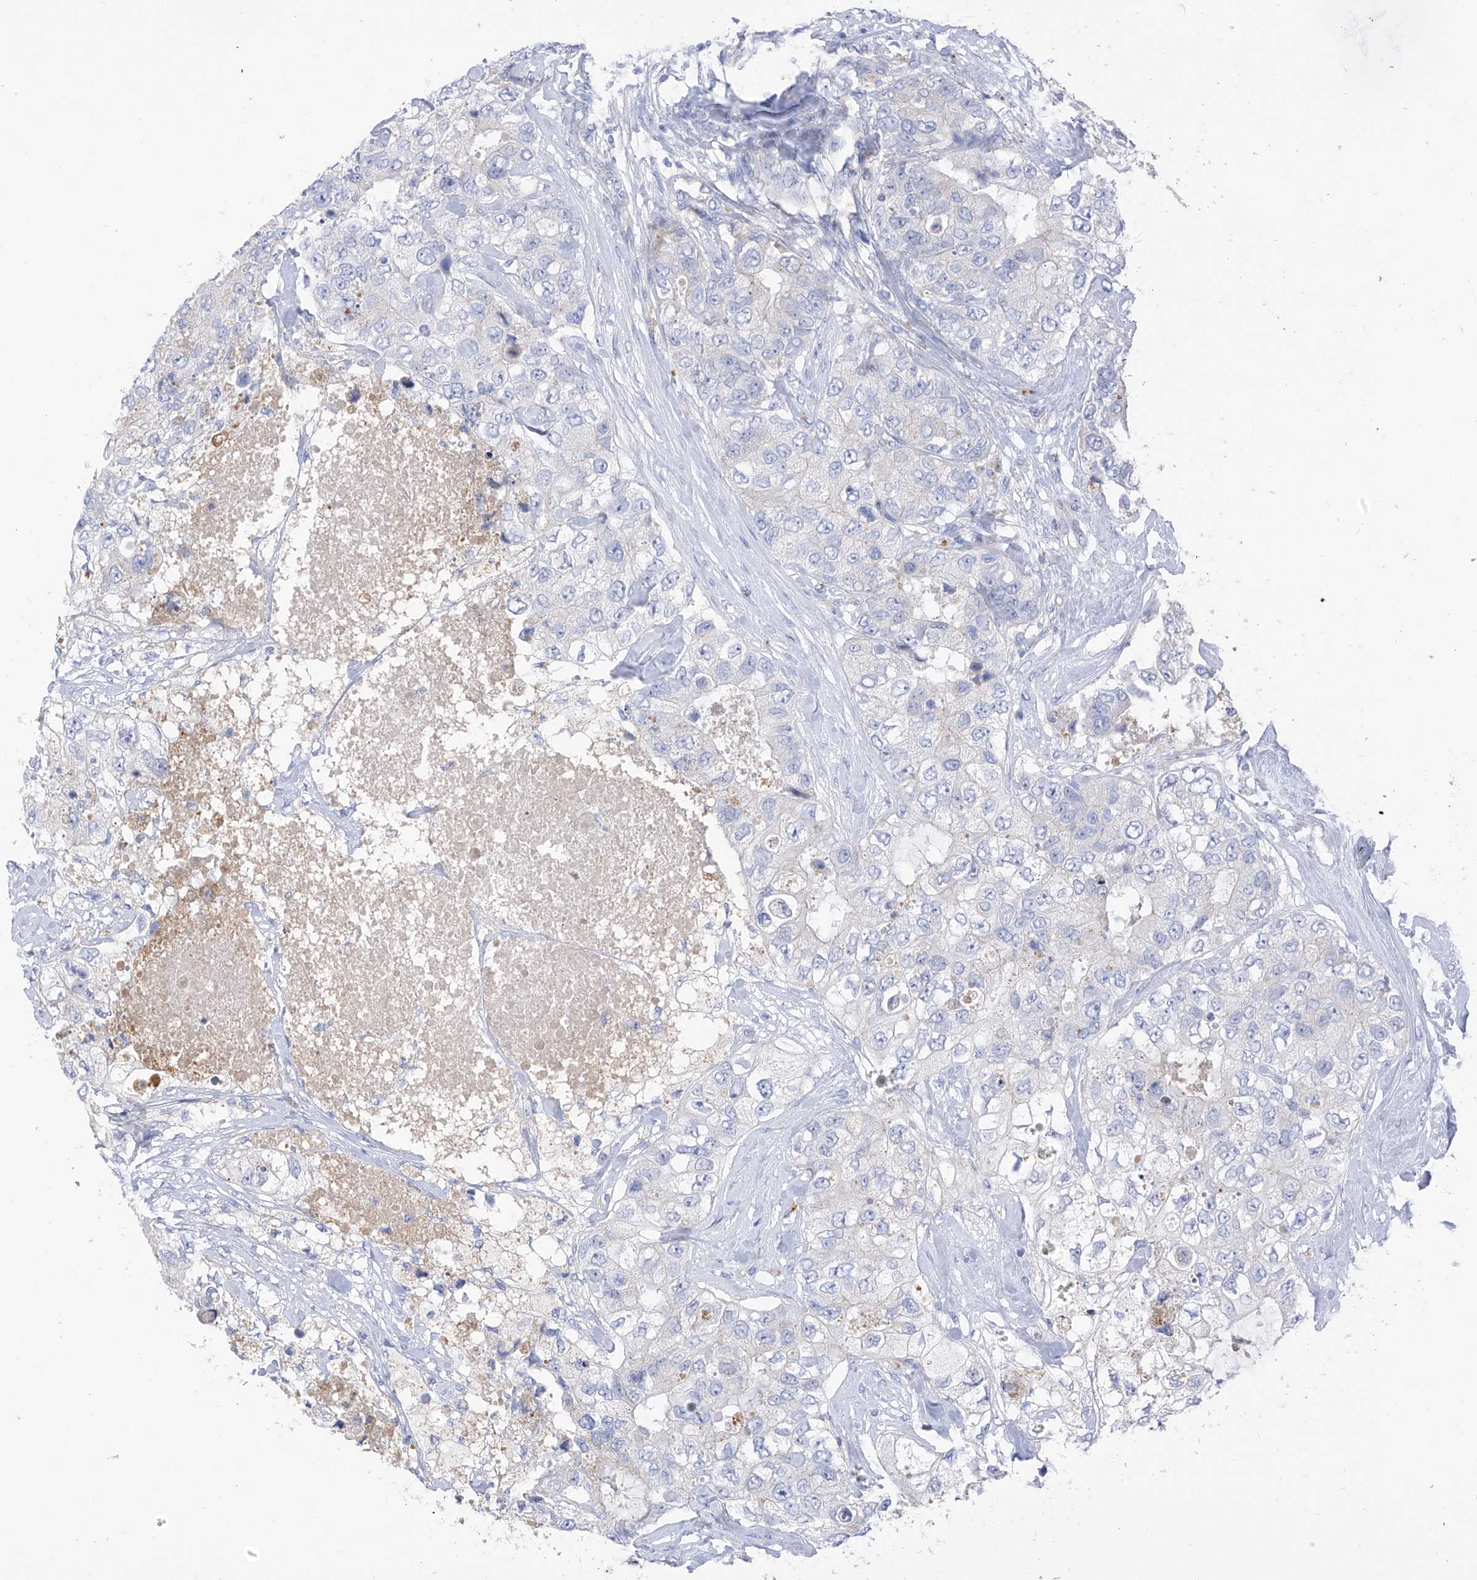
{"staining": {"intensity": "negative", "quantity": "none", "location": "none"}, "tissue": "breast cancer", "cell_type": "Tumor cells", "image_type": "cancer", "snomed": [{"axis": "morphology", "description": "Duct carcinoma"}, {"axis": "topography", "description": "Breast"}], "caption": "Human breast intraductal carcinoma stained for a protein using immunohistochemistry (IHC) demonstrates no positivity in tumor cells.", "gene": "ITGA9", "patient": {"sex": "female", "age": 62}}